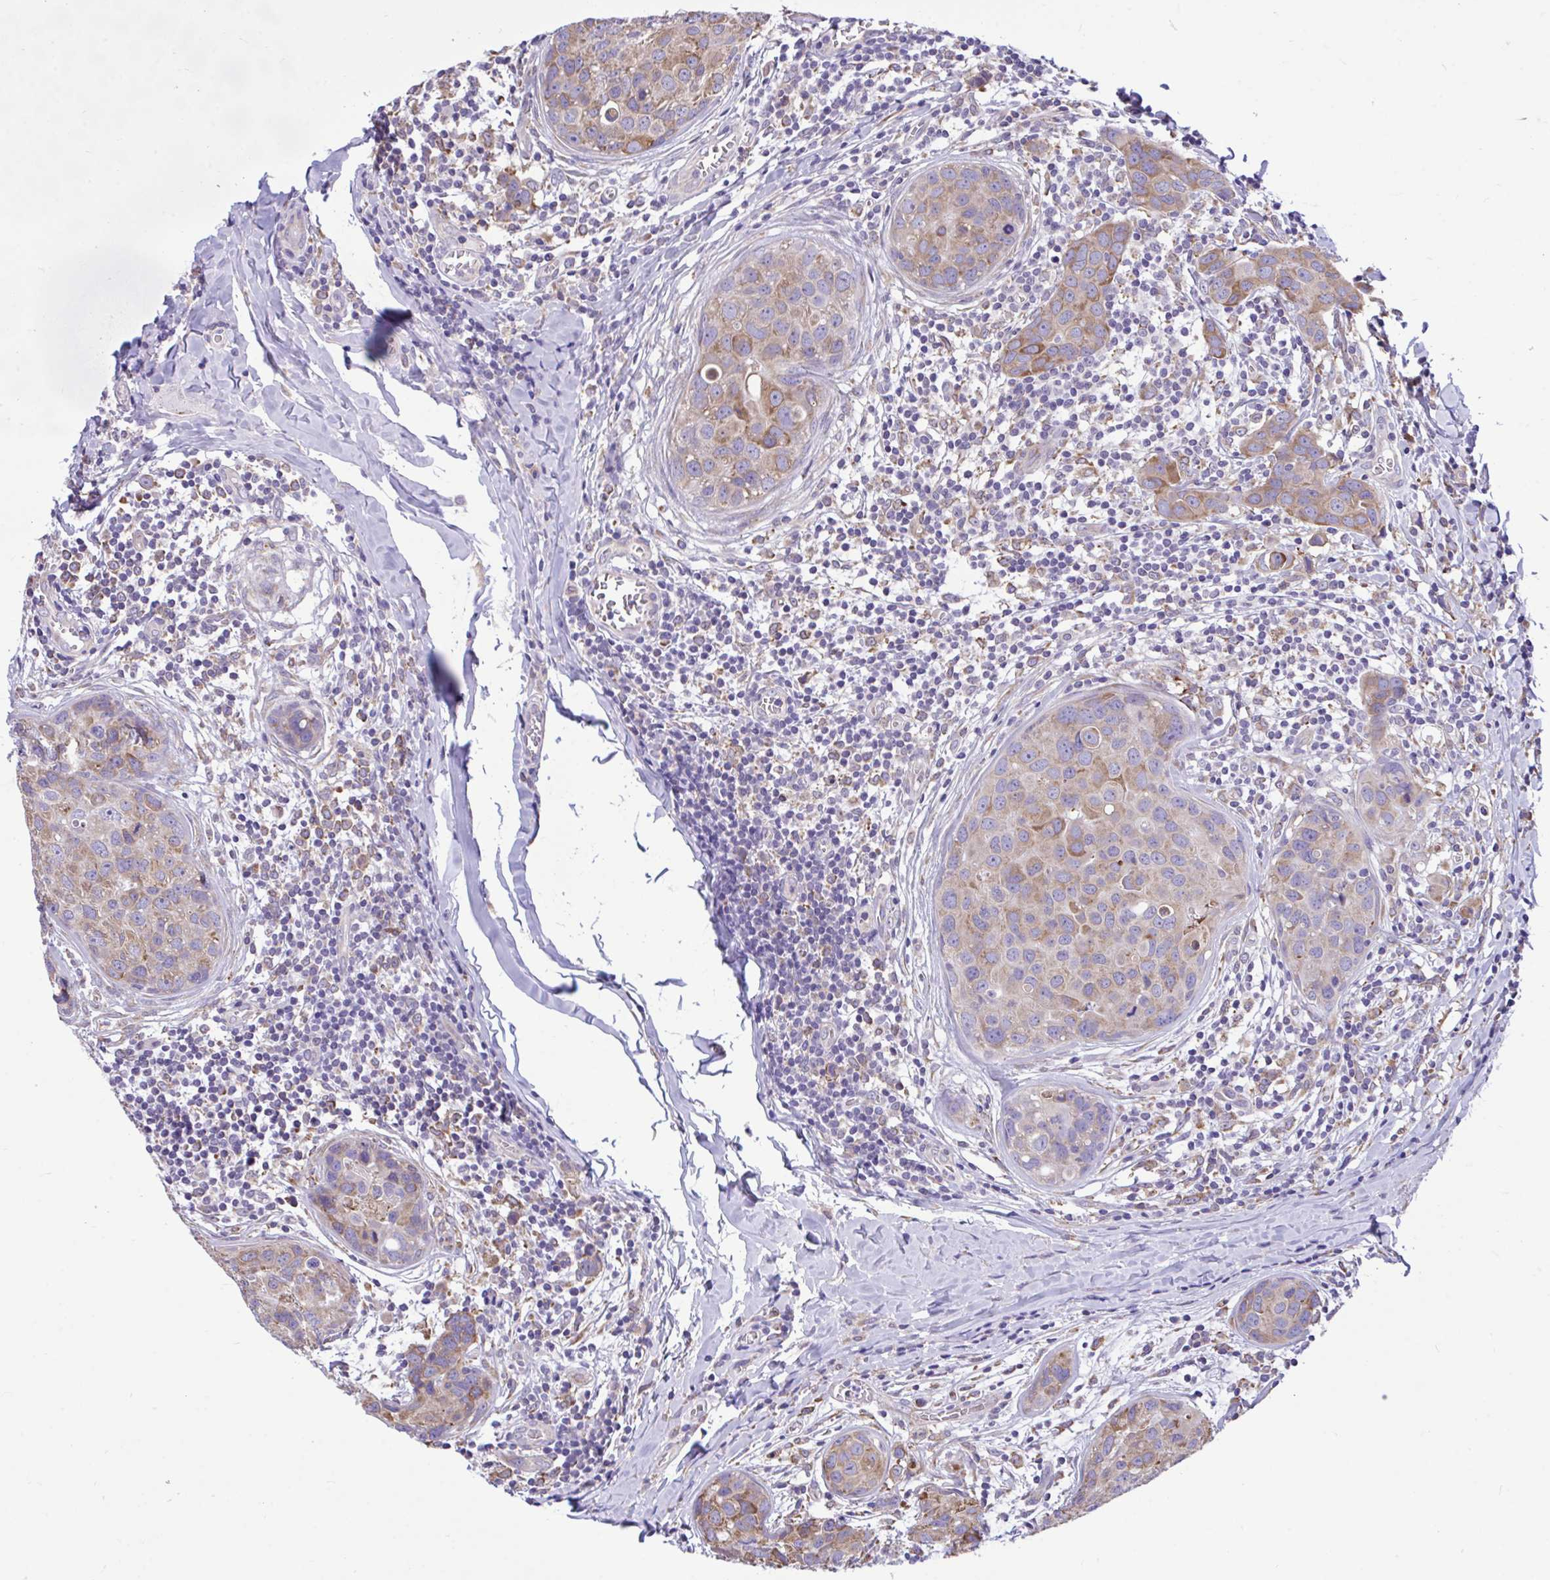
{"staining": {"intensity": "moderate", "quantity": "25%-75%", "location": "cytoplasmic/membranous"}, "tissue": "breast cancer", "cell_type": "Tumor cells", "image_type": "cancer", "snomed": [{"axis": "morphology", "description": "Duct carcinoma"}, {"axis": "topography", "description": "Breast"}], "caption": "High-power microscopy captured an immunohistochemistry histopathology image of breast intraductal carcinoma, revealing moderate cytoplasmic/membranous positivity in approximately 25%-75% of tumor cells.", "gene": "PIGK", "patient": {"sex": "female", "age": 24}}